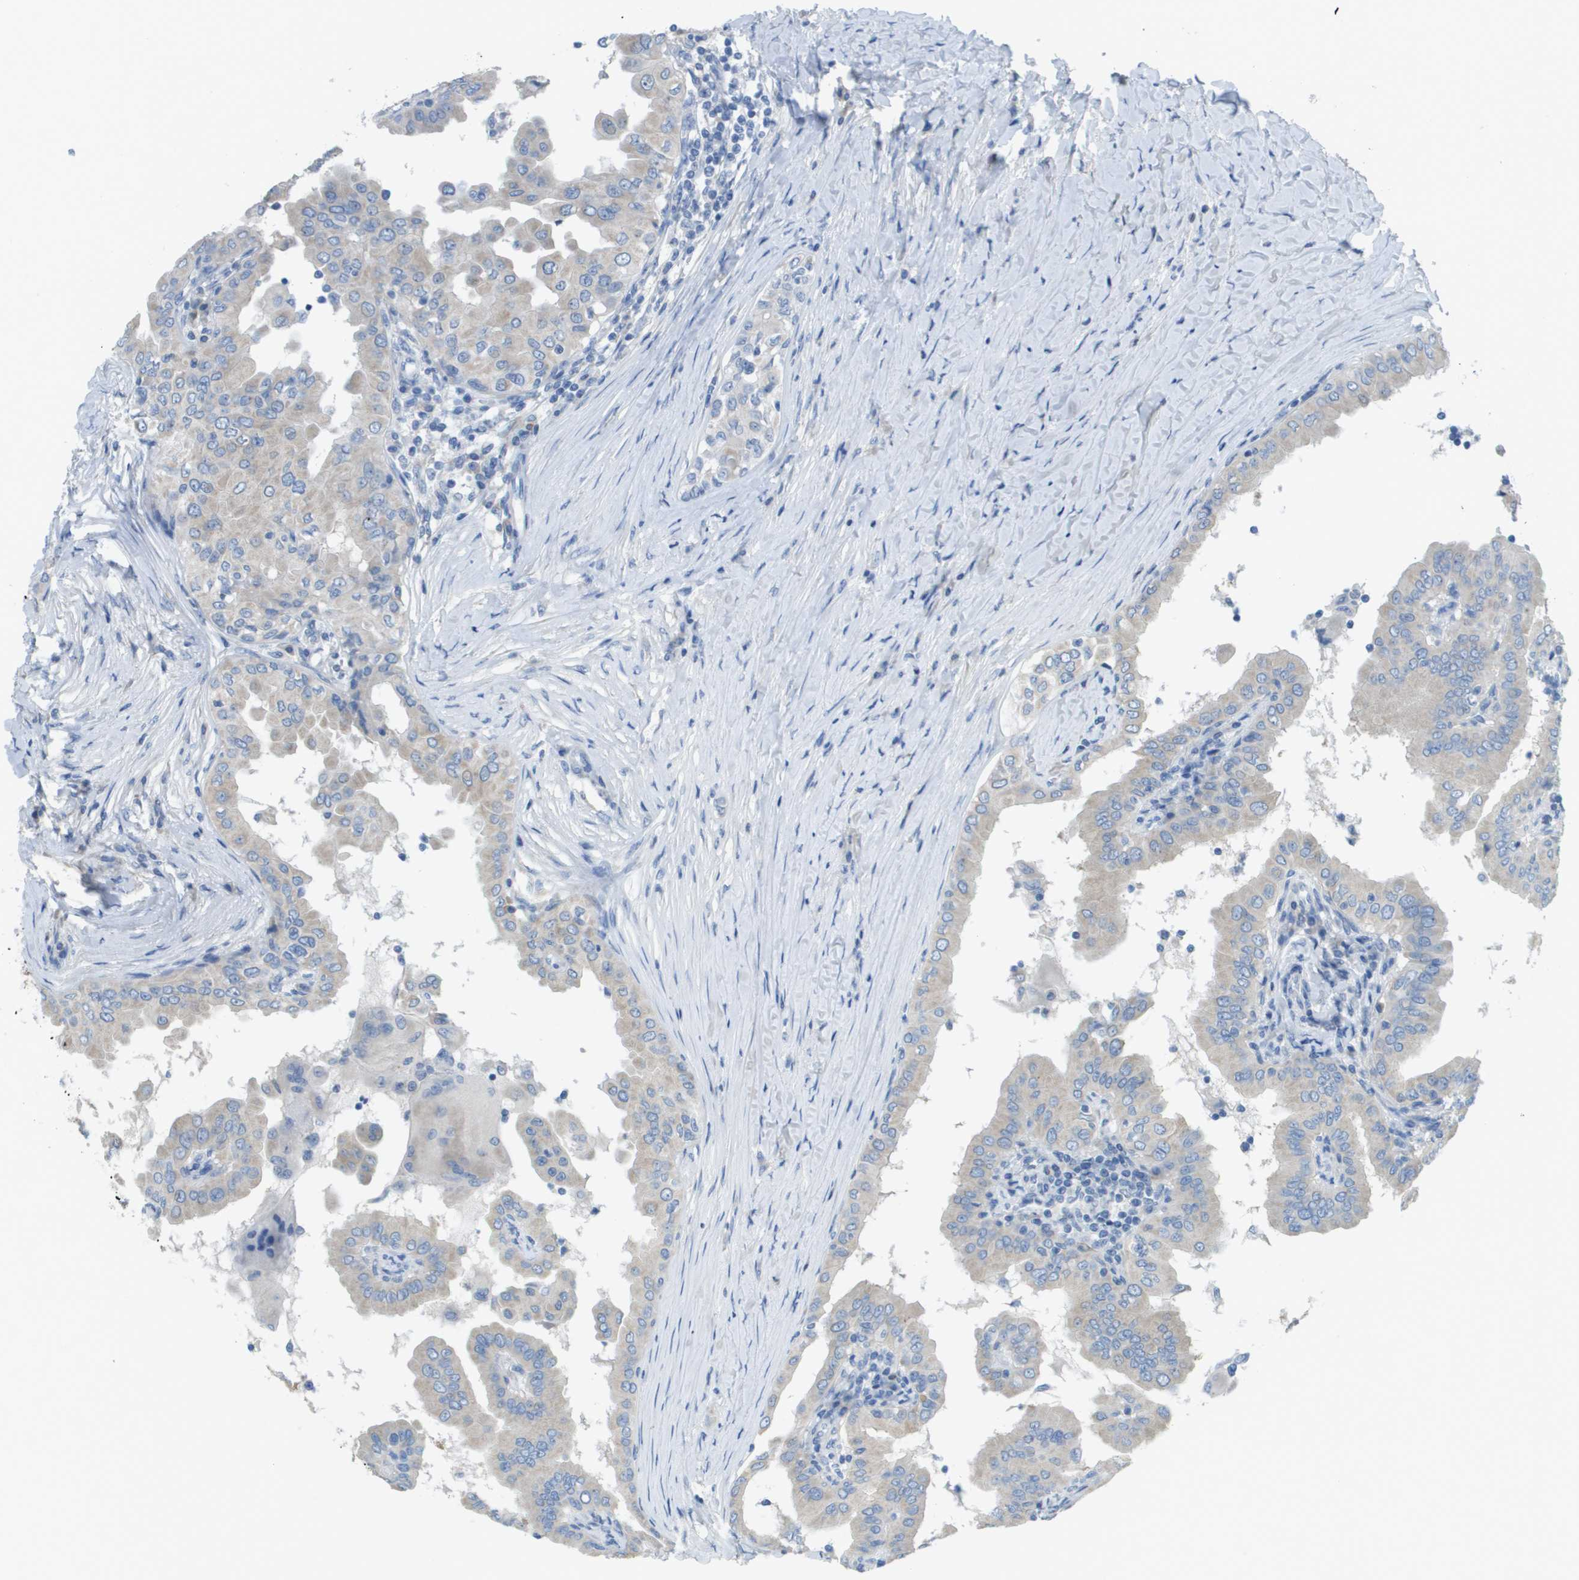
{"staining": {"intensity": "negative", "quantity": "none", "location": "none"}, "tissue": "thyroid cancer", "cell_type": "Tumor cells", "image_type": "cancer", "snomed": [{"axis": "morphology", "description": "Papillary adenocarcinoma, NOS"}, {"axis": "topography", "description": "Thyroid gland"}], "caption": "Protein analysis of thyroid cancer shows no significant expression in tumor cells.", "gene": "PTGDR2", "patient": {"sex": "male", "age": 33}}